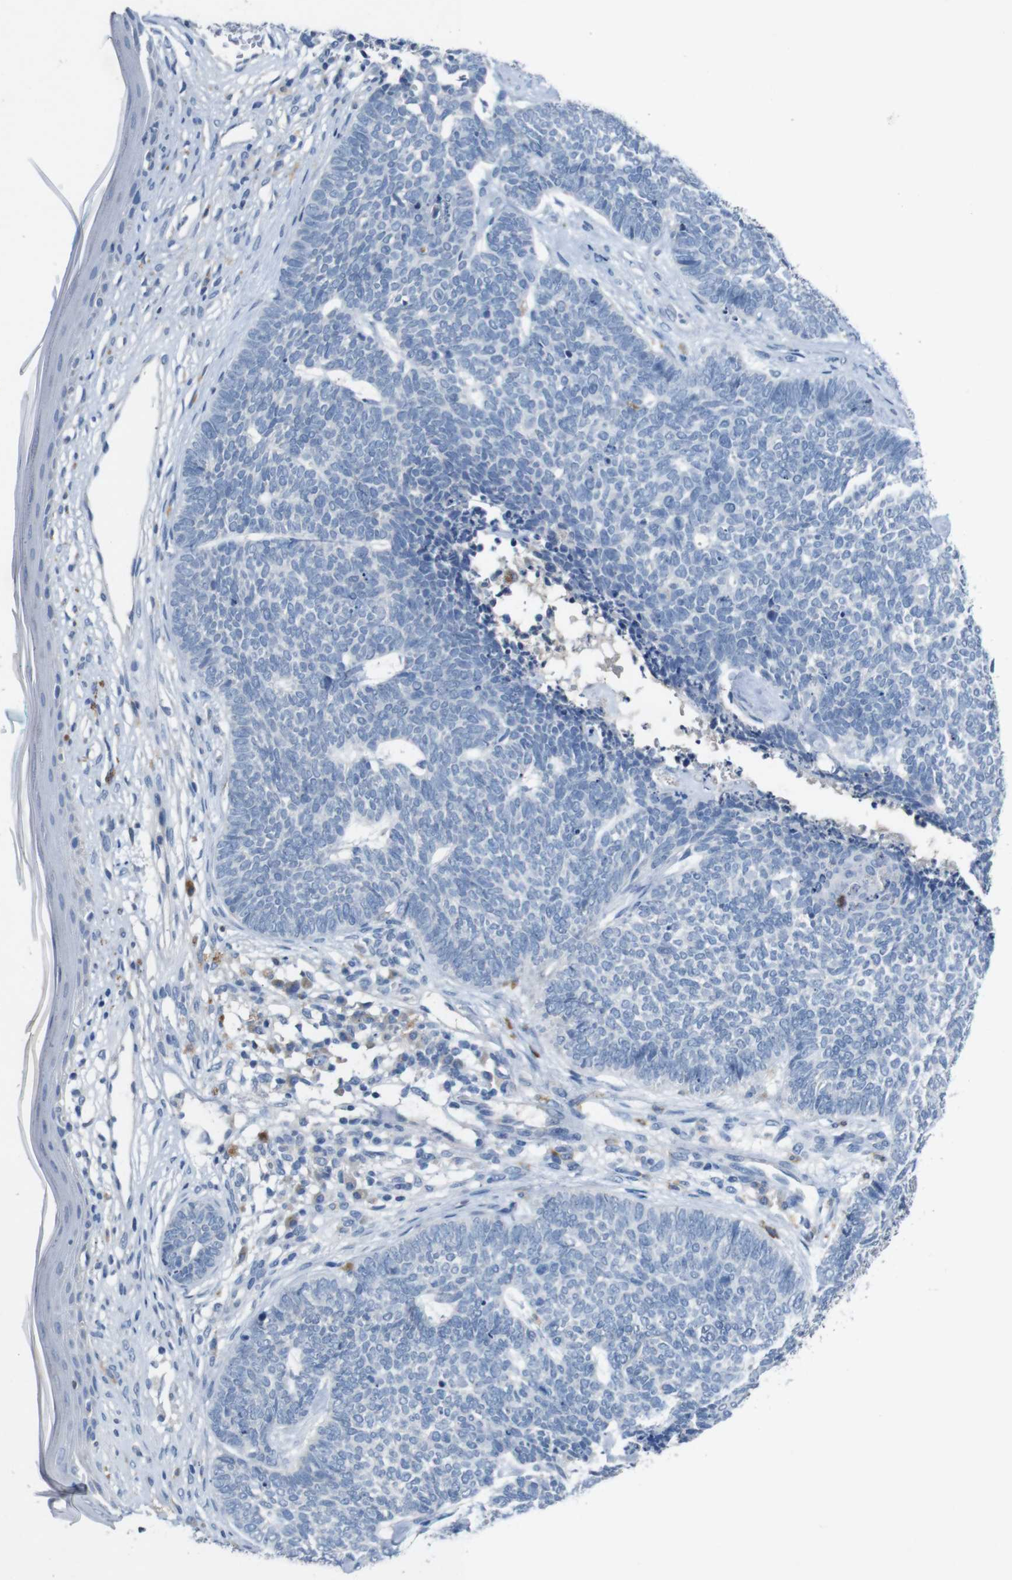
{"staining": {"intensity": "negative", "quantity": "none", "location": "none"}, "tissue": "skin cancer", "cell_type": "Tumor cells", "image_type": "cancer", "snomed": [{"axis": "morphology", "description": "Basal cell carcinoma"}, {"axis": "topography", "description": "Skin"}], "caption": "An IHC photomicrograph of skin cancer (basal cell carcinoma) is shown. There is no staining in tumor cells of skin cancer (basal cell carcinoma).", "gene": "SLC2A8", "patient": {"sex": "female", "age": 84}}